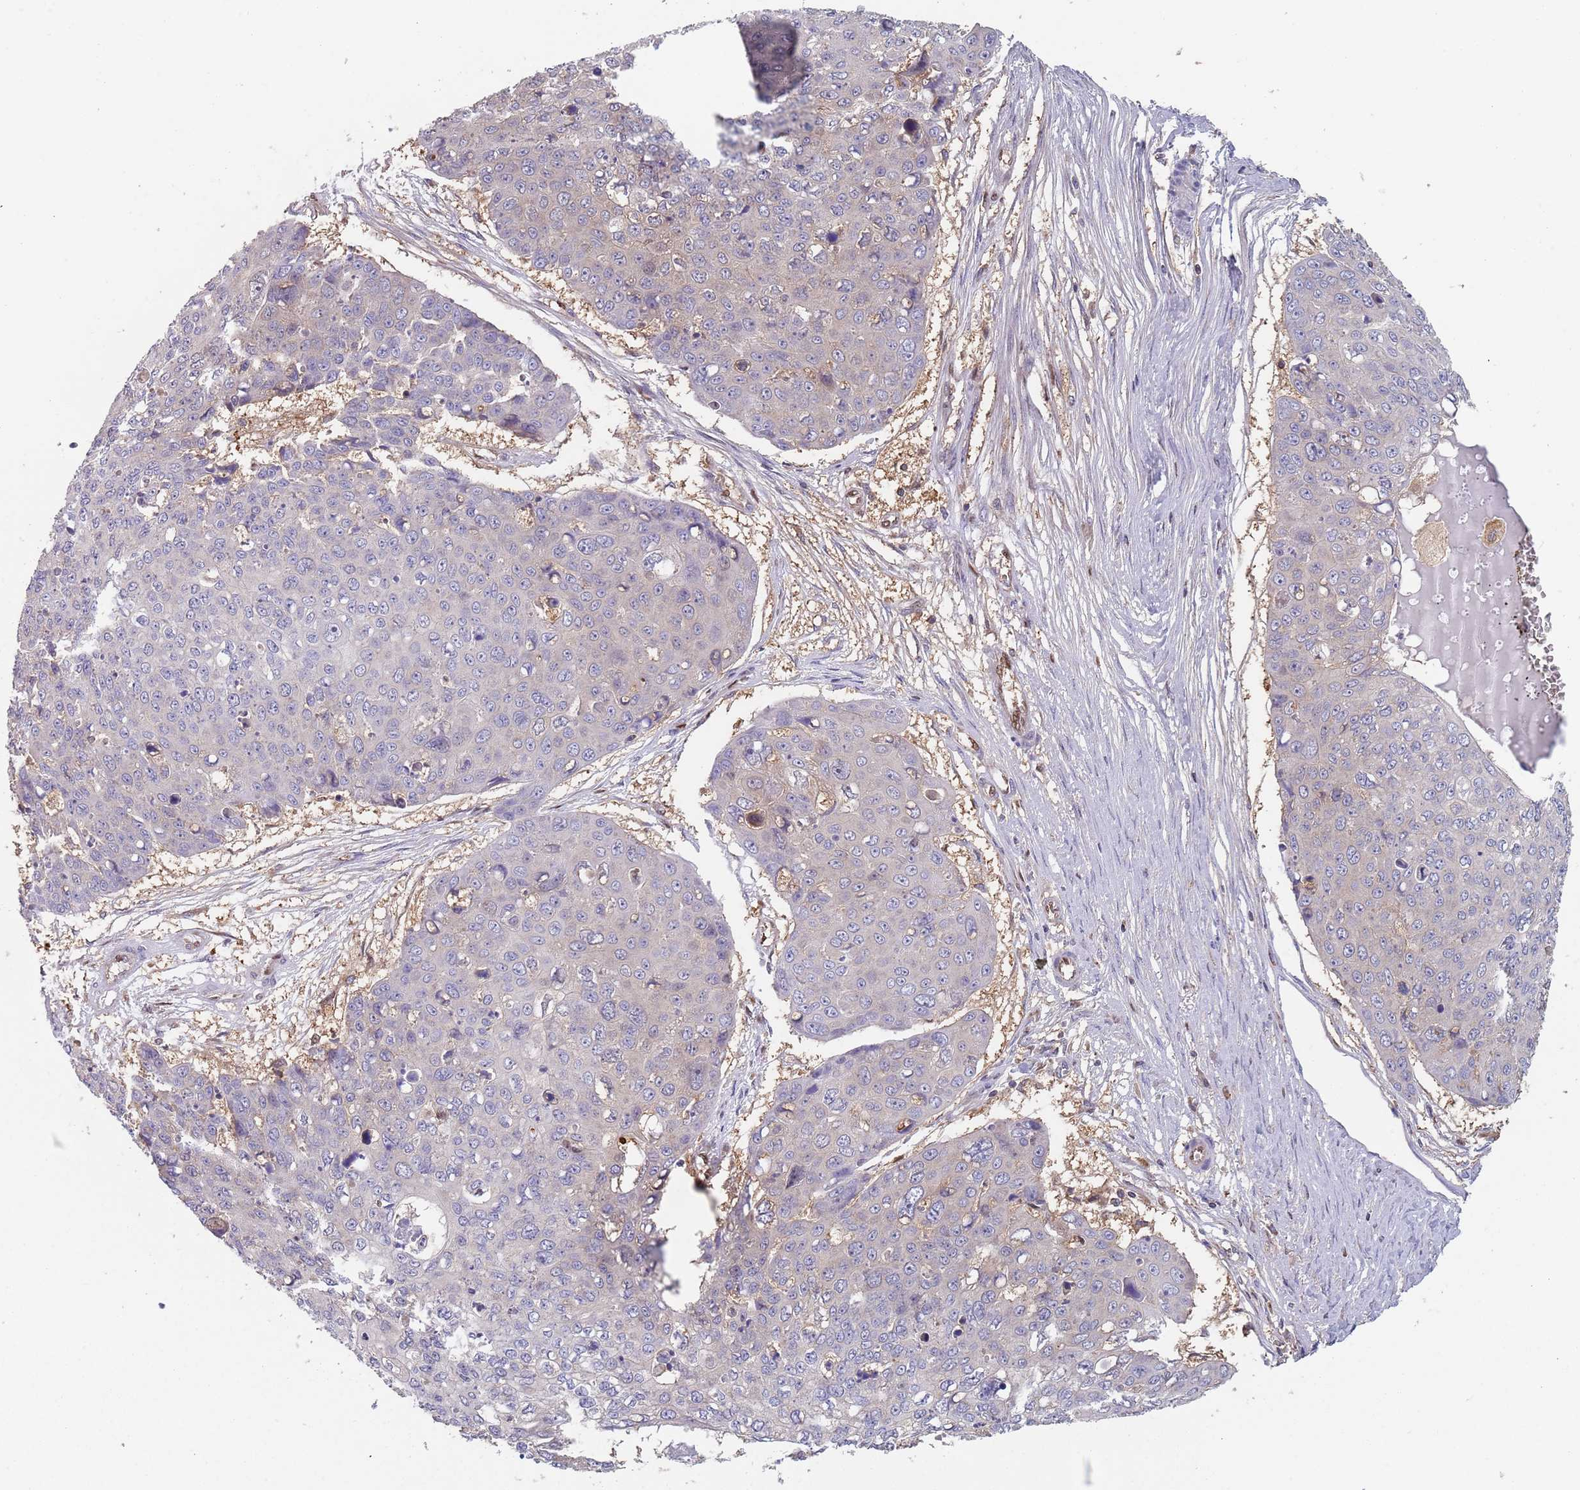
{"staining": {"intensity": "weak", "quantity": "<25%", "location": "cytoplasmic/membranous"}, "tissue": "skin cancer", "cell_type": "Tumor cells", "image_type": "cancer", "snomed": [{"axis": "morphology", "description": "Squamous cell carcinoma, NOS"}, {"axis": "topography", "description": "Skin"}], "caption": "An immunohistochemistry micrograph of squamous cell carcinoma (skin) is shown. There is no staining in tumor cells of squamous cell carcinoma (skin).", "gene": "GDI2", "patient": {"sex": "male", "age": 71}}